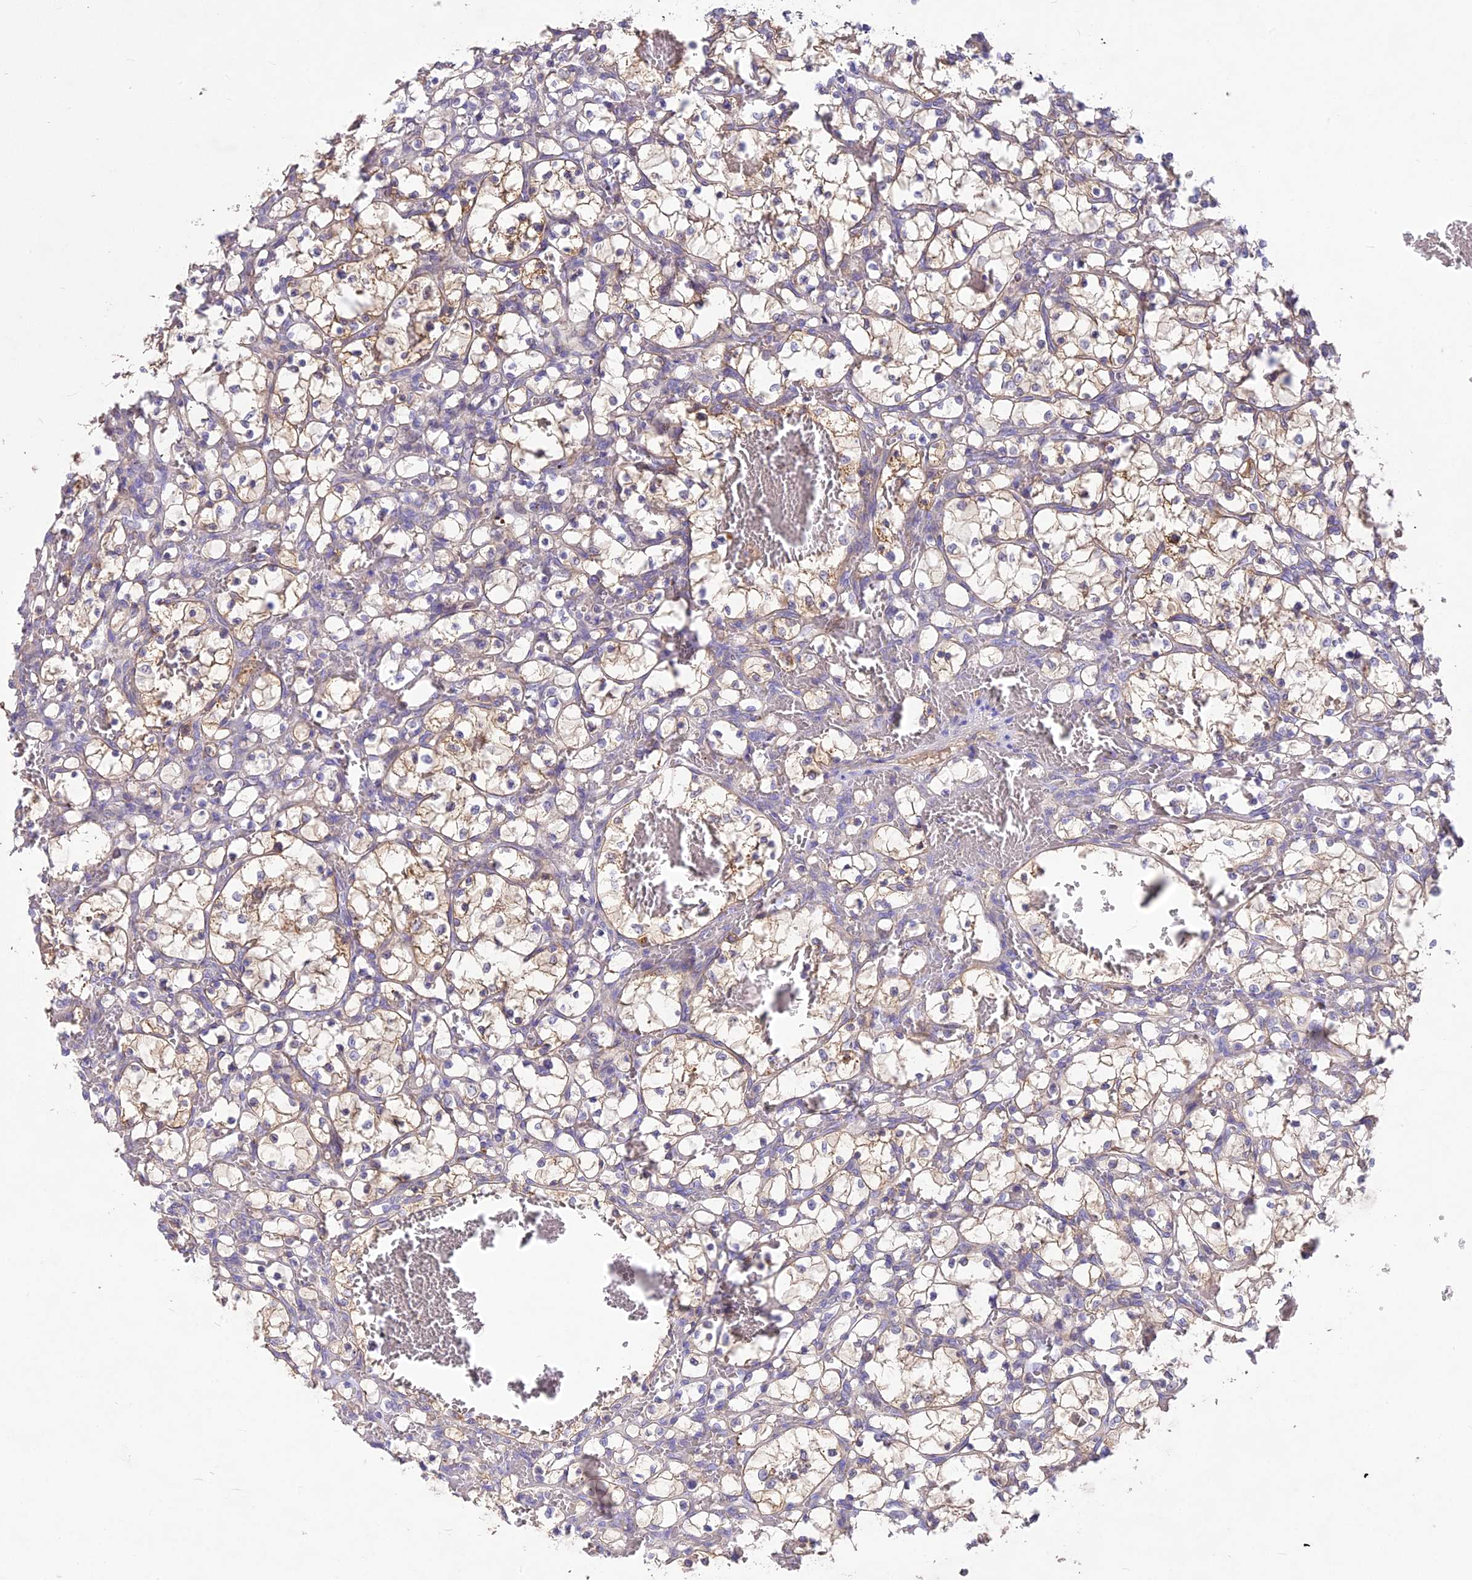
{"staining": {"intensity": "weak", "quantity": "25%-75%", "location": "cytoplasmic/membranous"}, "tissue": "renal cancer", "cell_type": "Tumor cells", "image_type": "cancer", "snomed": [{"axis": "morphology", "description": "Adenocarcinoma, NOS"}, {"axis": "topography", "description": "Kidney"}], "caption": "Human renal cancer (adenocarcinoma) stained for a protein (brown) demonstrates weak cytoplasmic/membranous positive staining in approximately 25%-75% of tumor cells.", "gene": "PZP", "patient": {"sex": "female", "age": 69}}